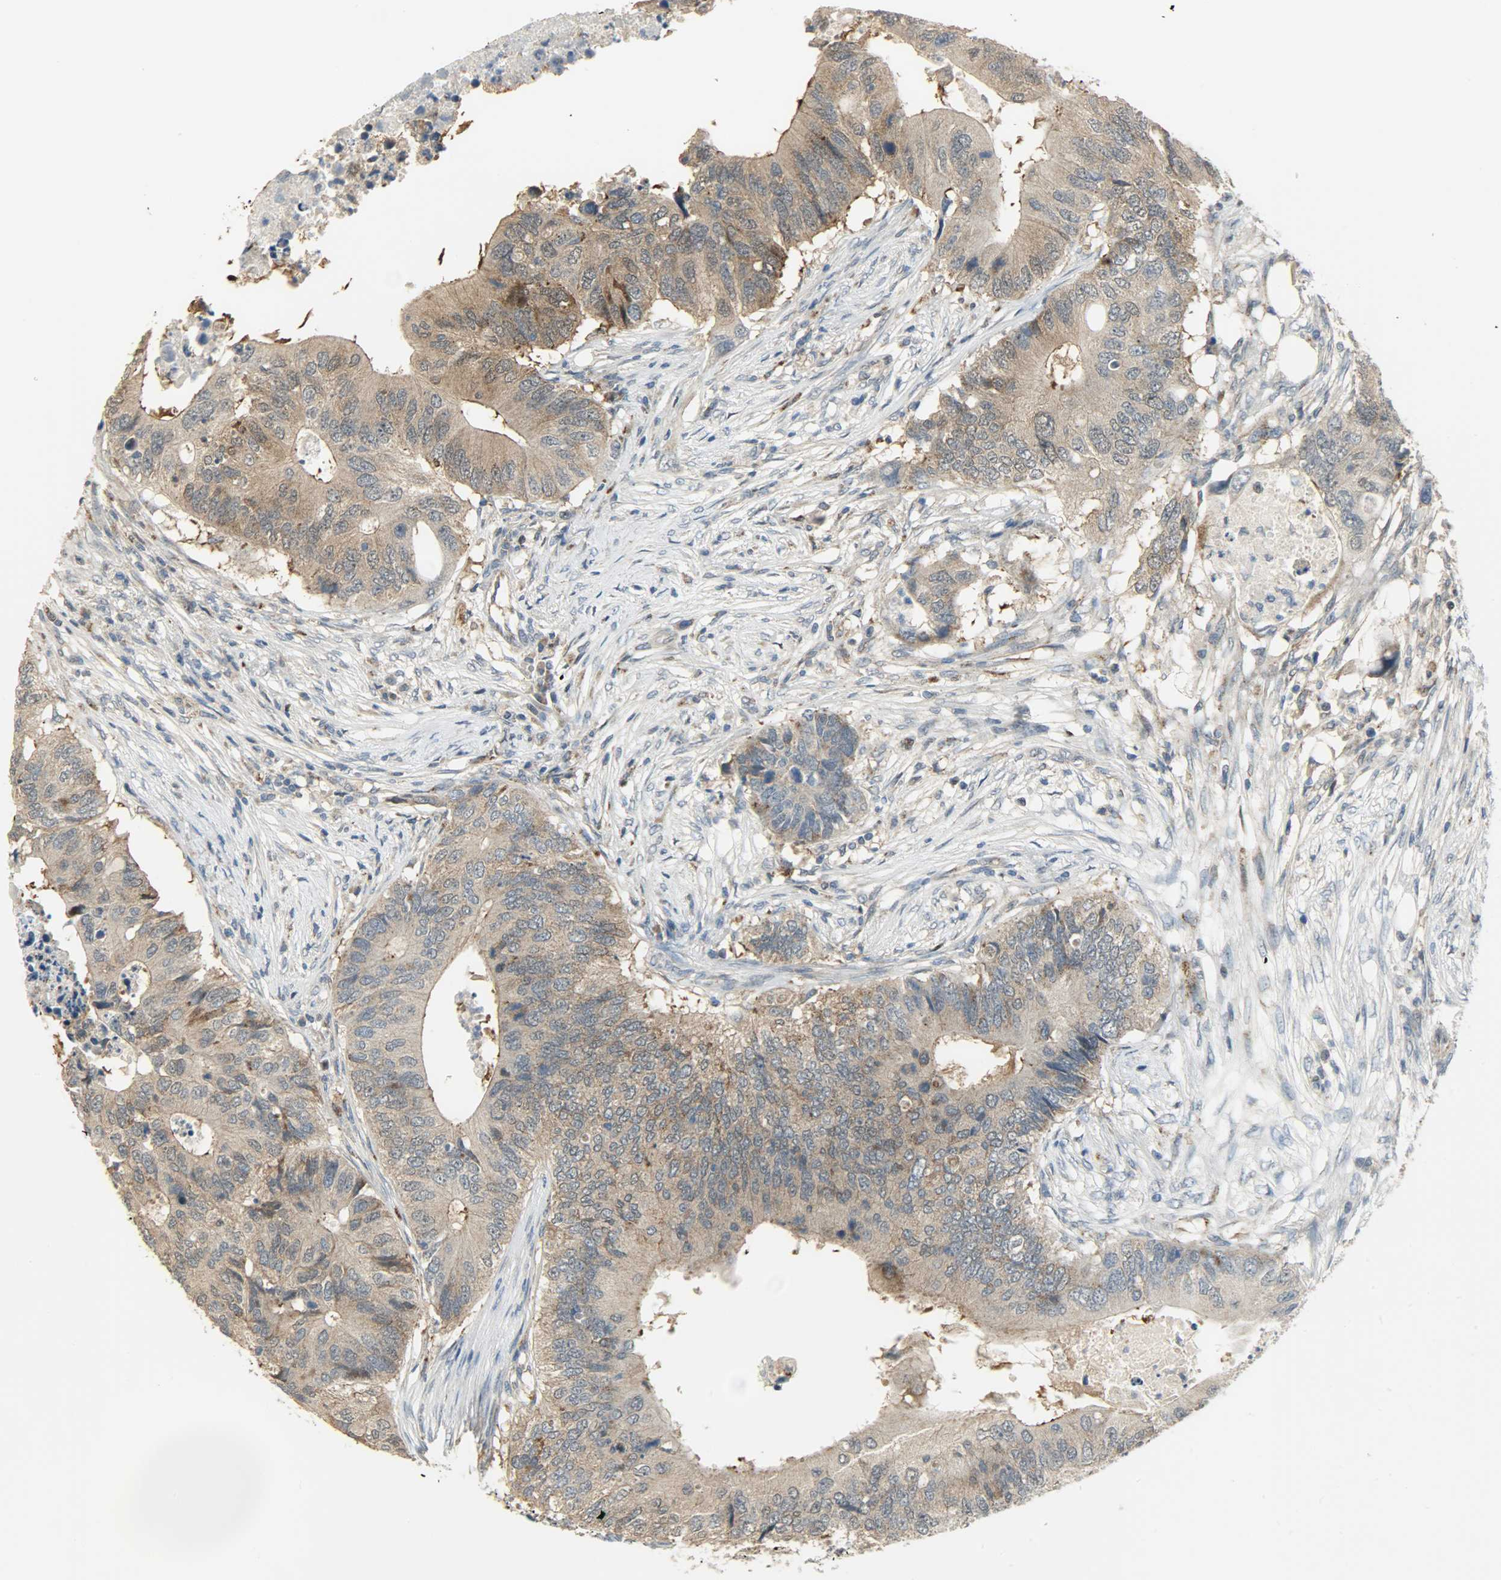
{"staining": {"intensity": "moderate", "quantity": ">75%", "location": "cytoplasmic/membranous"}, "tissue": "colorectal cancer", "cell_type": "Tumor cells", "image_type": "cancer", "snomed": [{"axis": "morphology", "description": "Adenocarcinoma, NOS"}, {"axis": "topography", "description": "Colon"}], "caption": "Colorectal cancer (adenocarcinoma) tissue reveals moderate cytoplasmic/membranous expression in about >75% of tumor cells, visualized by immunohistochemistry.", "gene": "PPP1R1B", "patient": {"sex": "male", "age": 71}}